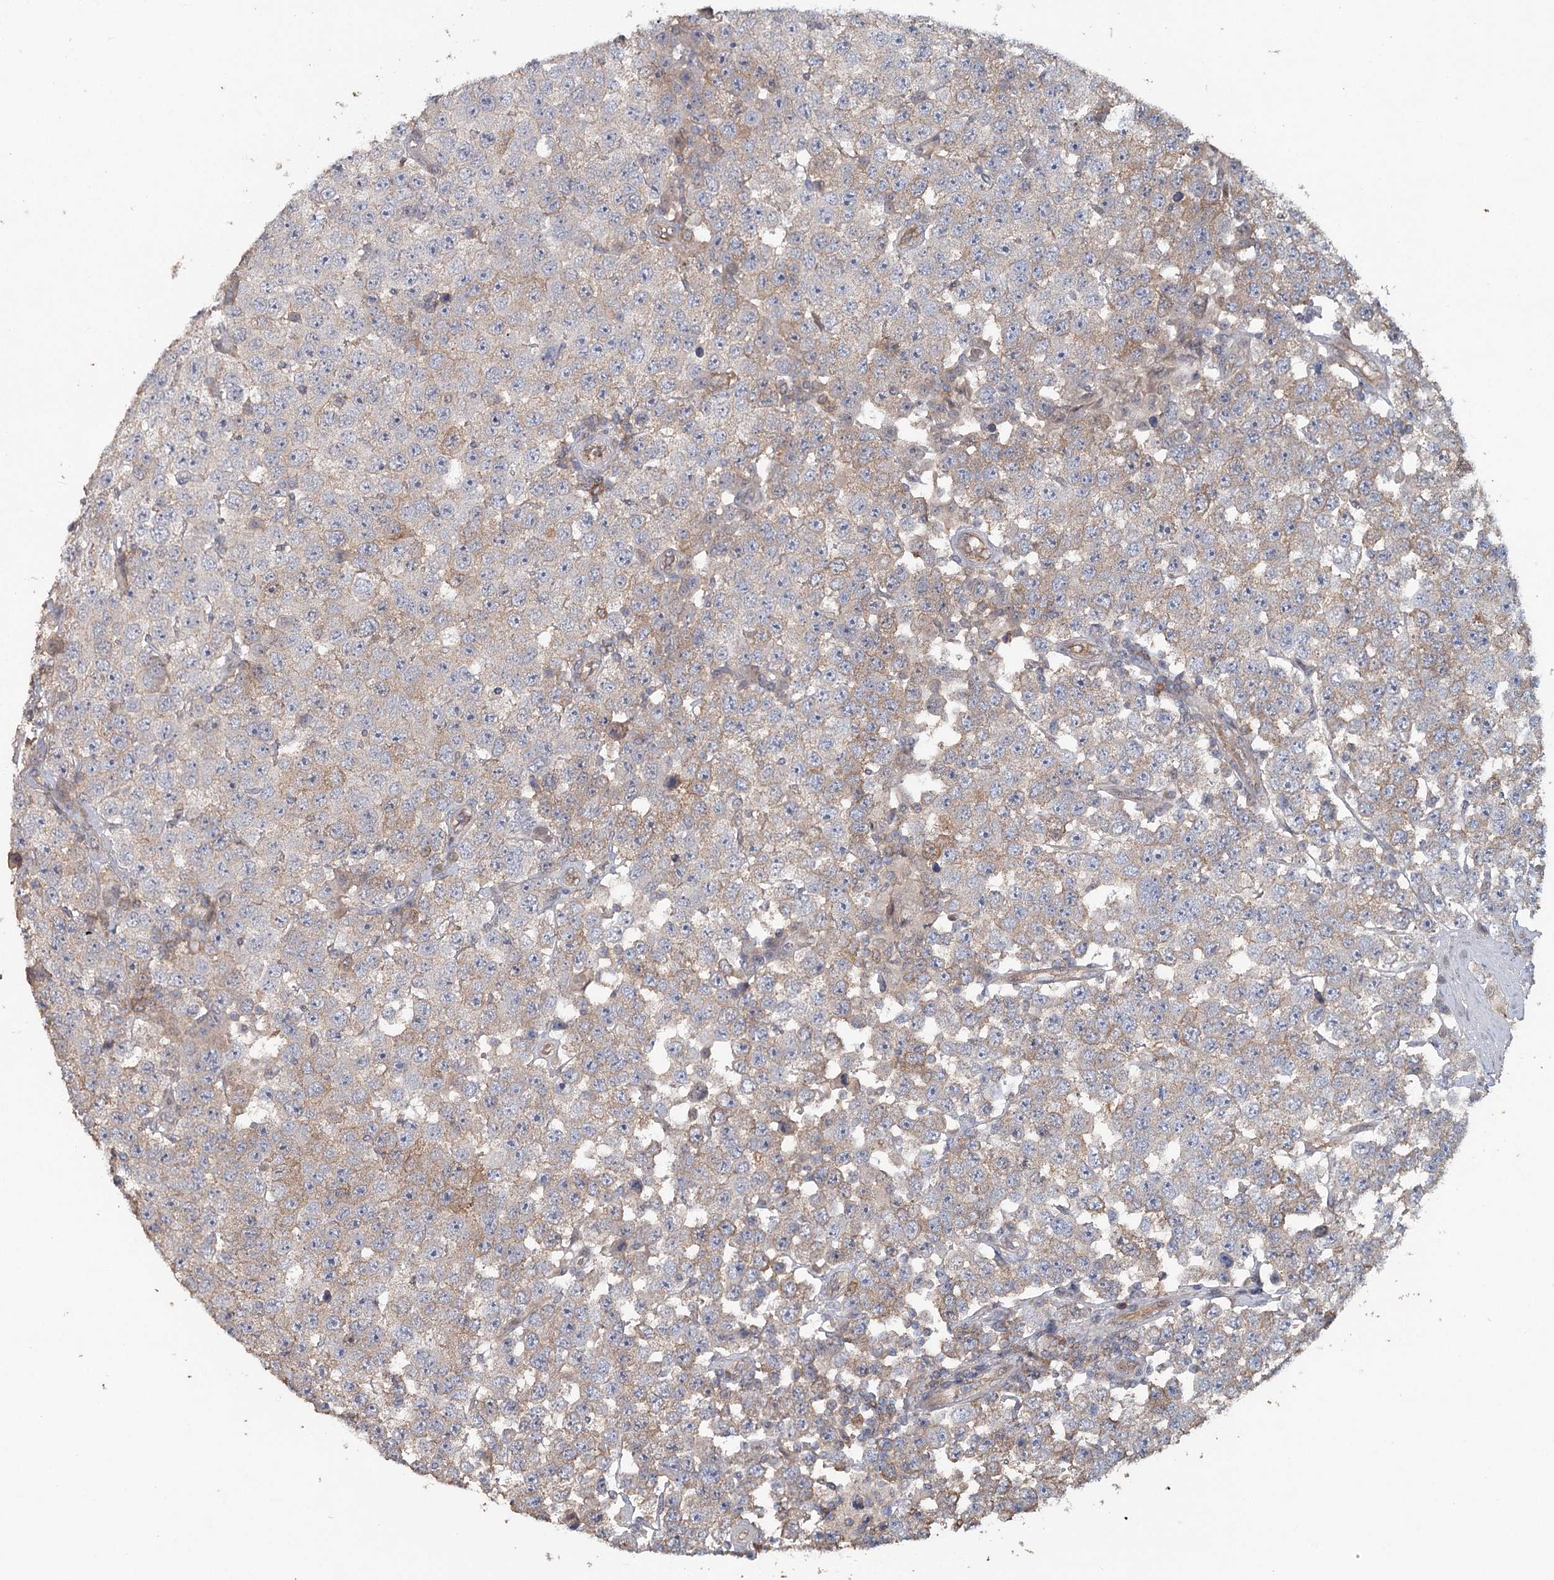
{"staining": {"intensity": "weak", "quantity": "25%-75%", "location": "cytoplasmic/membranous"}, "tissue": "testis cancer", "cell_type": "Tumor cells", "image_type": "cancer", "snomed": [{"axis": "morphology", "description": "Seminoma, NOS"}, {"axis": "topography", "description": "Testis"}], "caption": "The micrograph shows a brown stain indicating the presence of a protein in the cytoplasmic/membranous of tumor cells in seminoma (testis). (IHC, brightfield microscopy, high magnification).", "gene": "MAP3K13", "patient": {"sex": "male", "age": 28}}